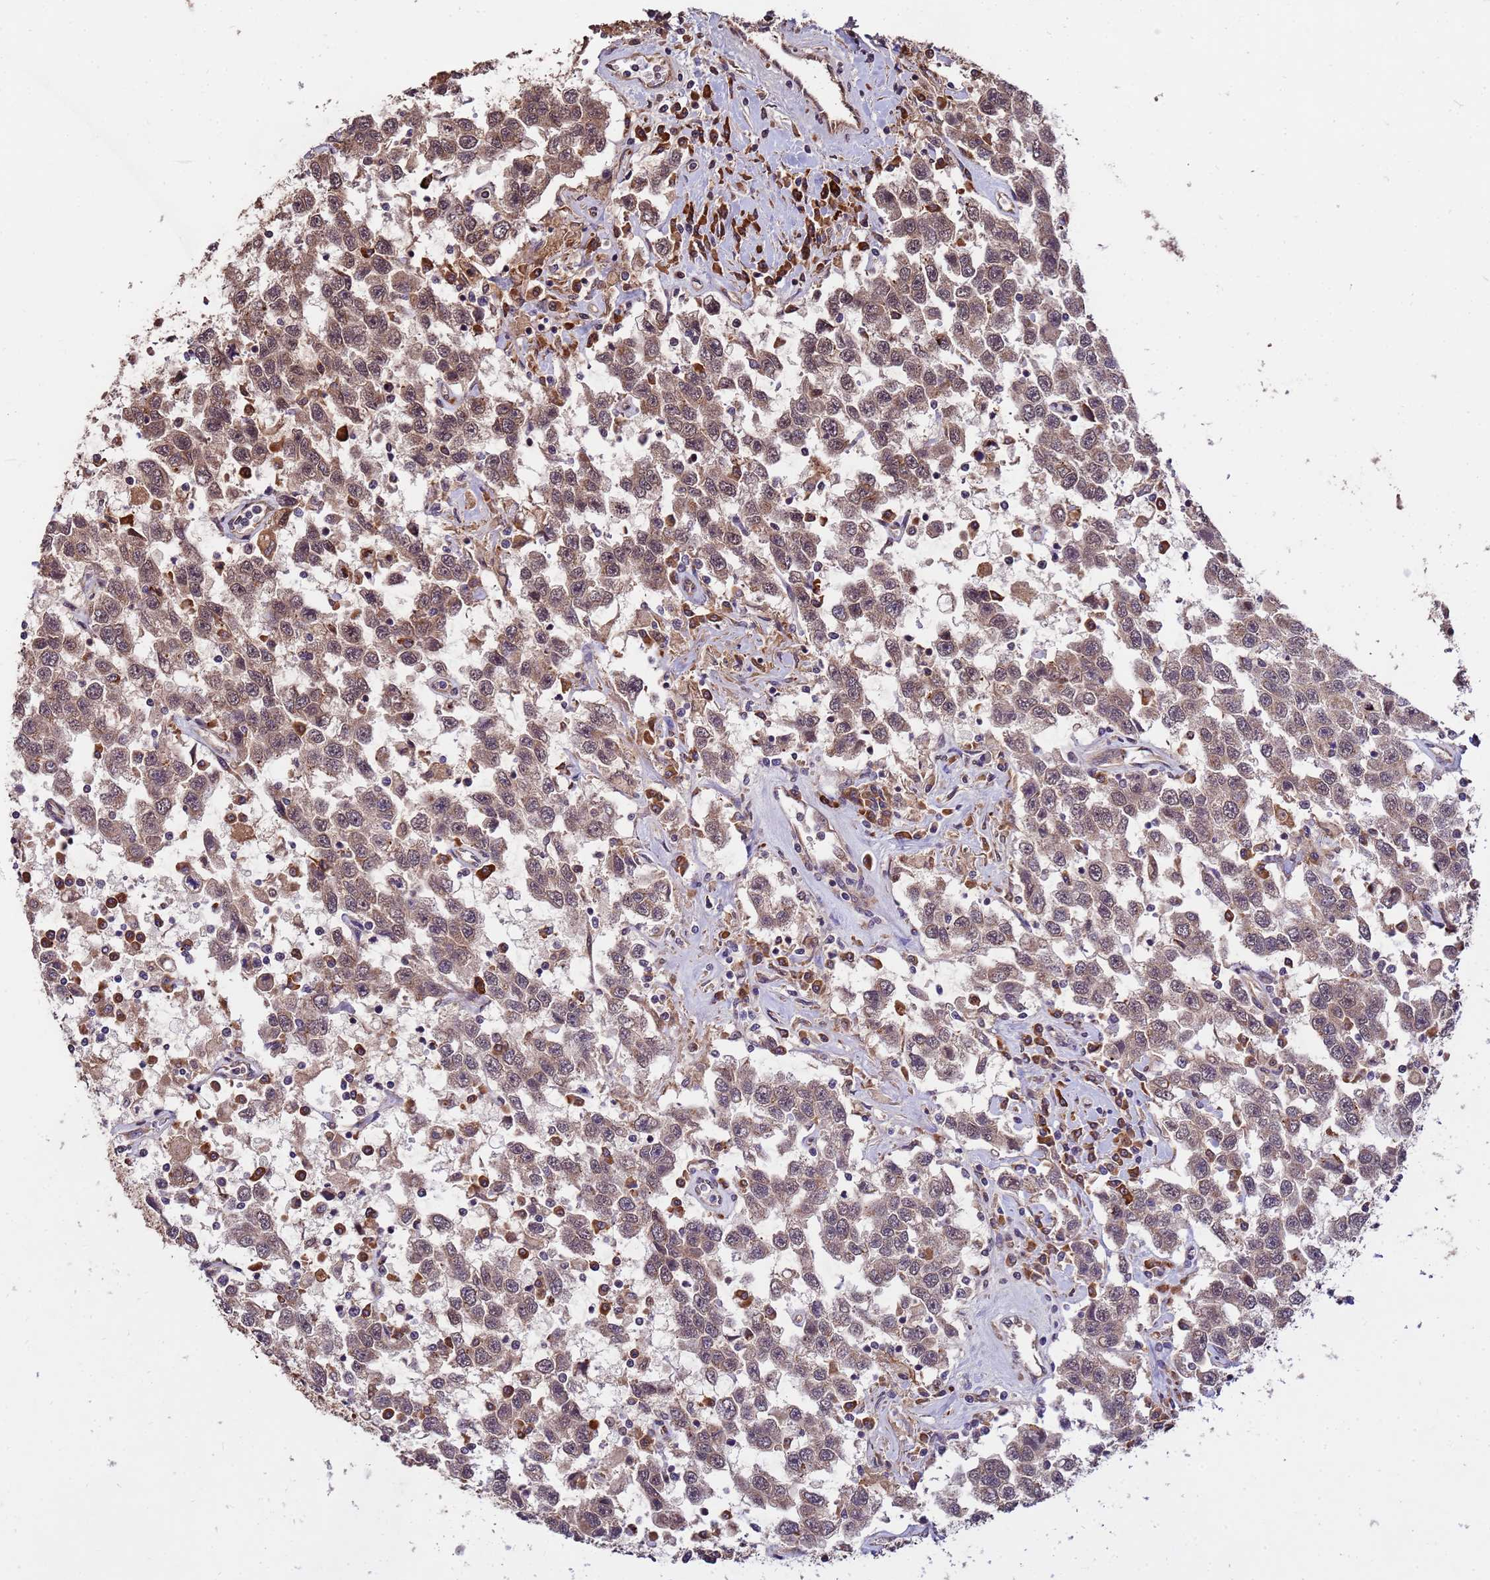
{"staining": {"intensity": "moderate", "quantity": "25%-75%", "location": "cytoplasmic/membranous,nuclear"}, "tissue": "testis cancer", "cell_type": "Tumor cells", "image_type": "cancer", "snomed": [{"axis": "morphology", "description": "Seminoma, NOS"}, {"axis": "topography", "description": "Testis"}], "caption": "The photomicrograph displays staining of testis seminoma, revealing moderate cytoplasmic/membranous and nuclear protein positivity (brown color) within tumor cells. The staining was performed using DAB (3,3'-diaminobenzidine), with brown indicating positive protein expression. Nuclei are stained blue with hematoxylin.", "gene": "ZNF619", "patient": {"sex": "male", "age": 41}}